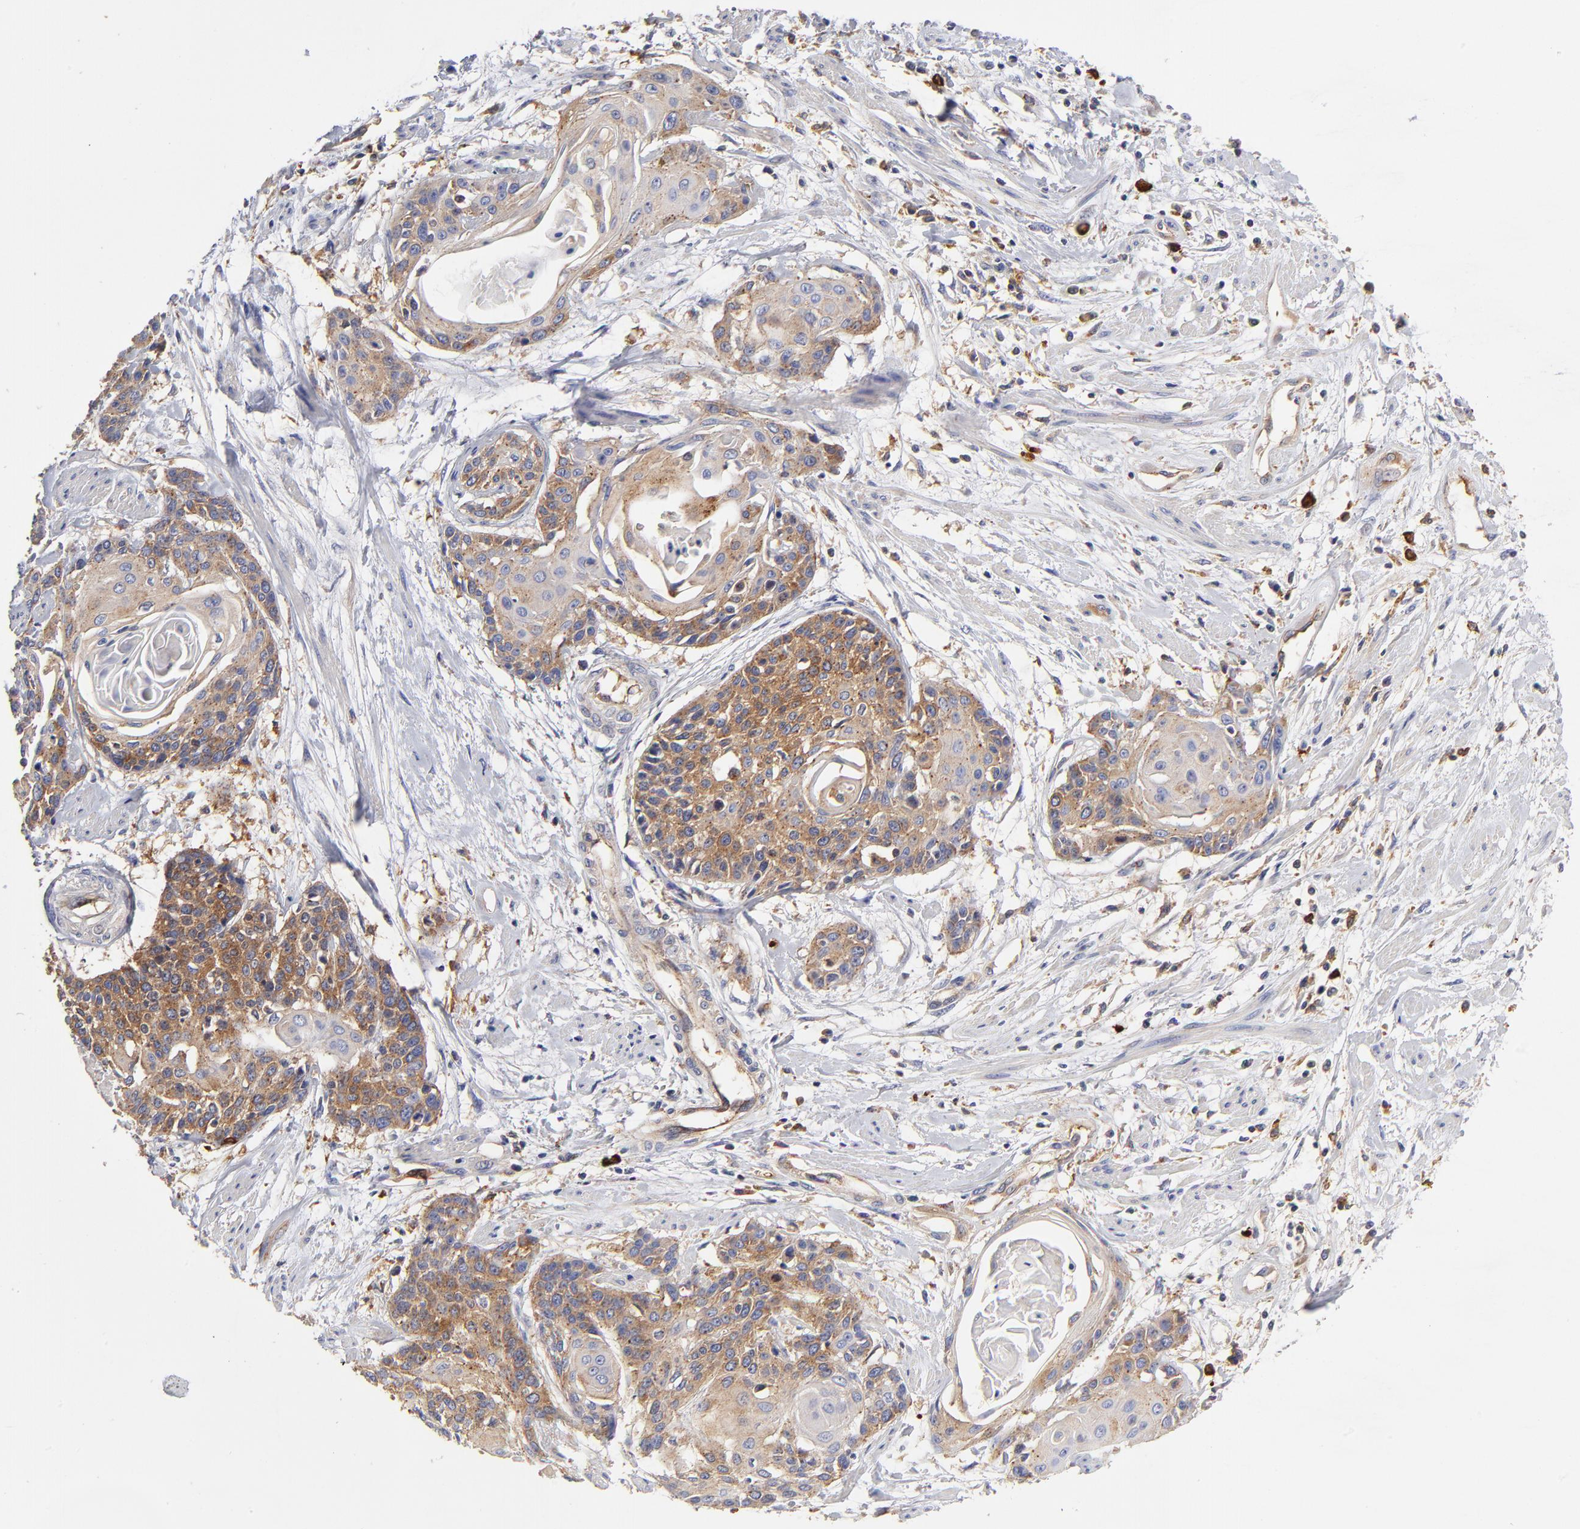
{"staining": {"intensity": "moderate", "quantity": ">75%", "location": "cytoplasmic/membranous"}, "tissue": "cervical cancer", "cell_type": "Tumor cells", "image_type": "cancer", "snomed": [{"axis": "morphology", "description": "Squamous cell carcinoma, NOS"}, {"axis": "topography", "description": "Cervix"}], "caption": "Moderate cytoplasmic/membranous positivity is appreciated in about >75% of tumor cells in squamous cell carcinoma (cervical).", "gene": "CD2AP", "patient": {"sex": "female", "age": 57}}